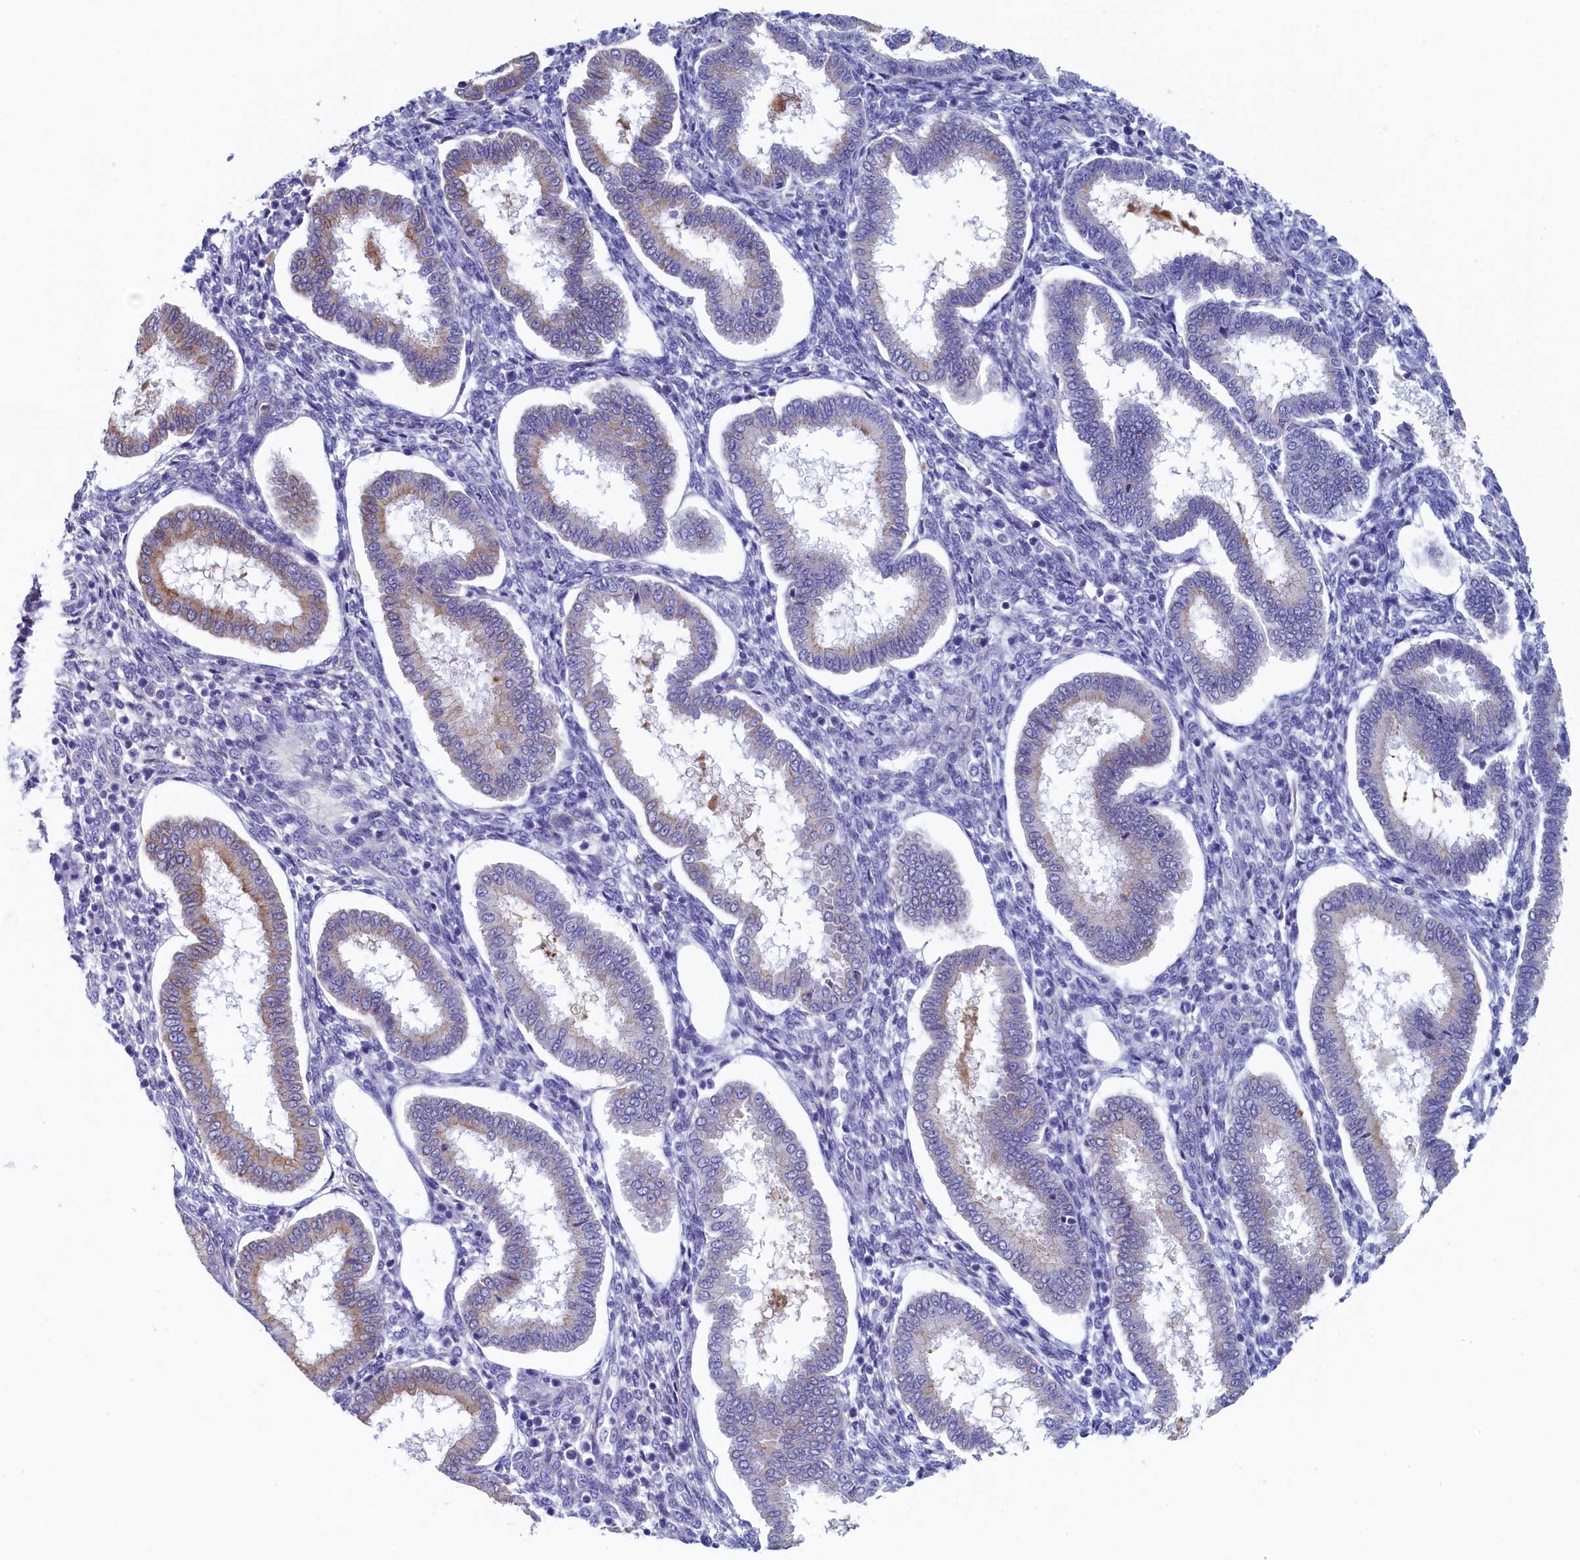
{"staining": {"intensity": "negative", "quantity": "none", "location": "none"}, "tissue": "endometrium", "cell_type": "Cells in endometrial stroma", "image_type": "normal", "snomed": [{"axis": "morphology", "description": "Normal tissue, NOS"}, {"axis": "topography", "description": "Endometrium"}], "caption": "A high-resolution histopathology image shows IHC staining of unremarkable endometrium, which exhibits no significant expression in cells in endometrial stroma.", "gene": "GUCA1C", "patient": {"sex": "female", "age": 24}}